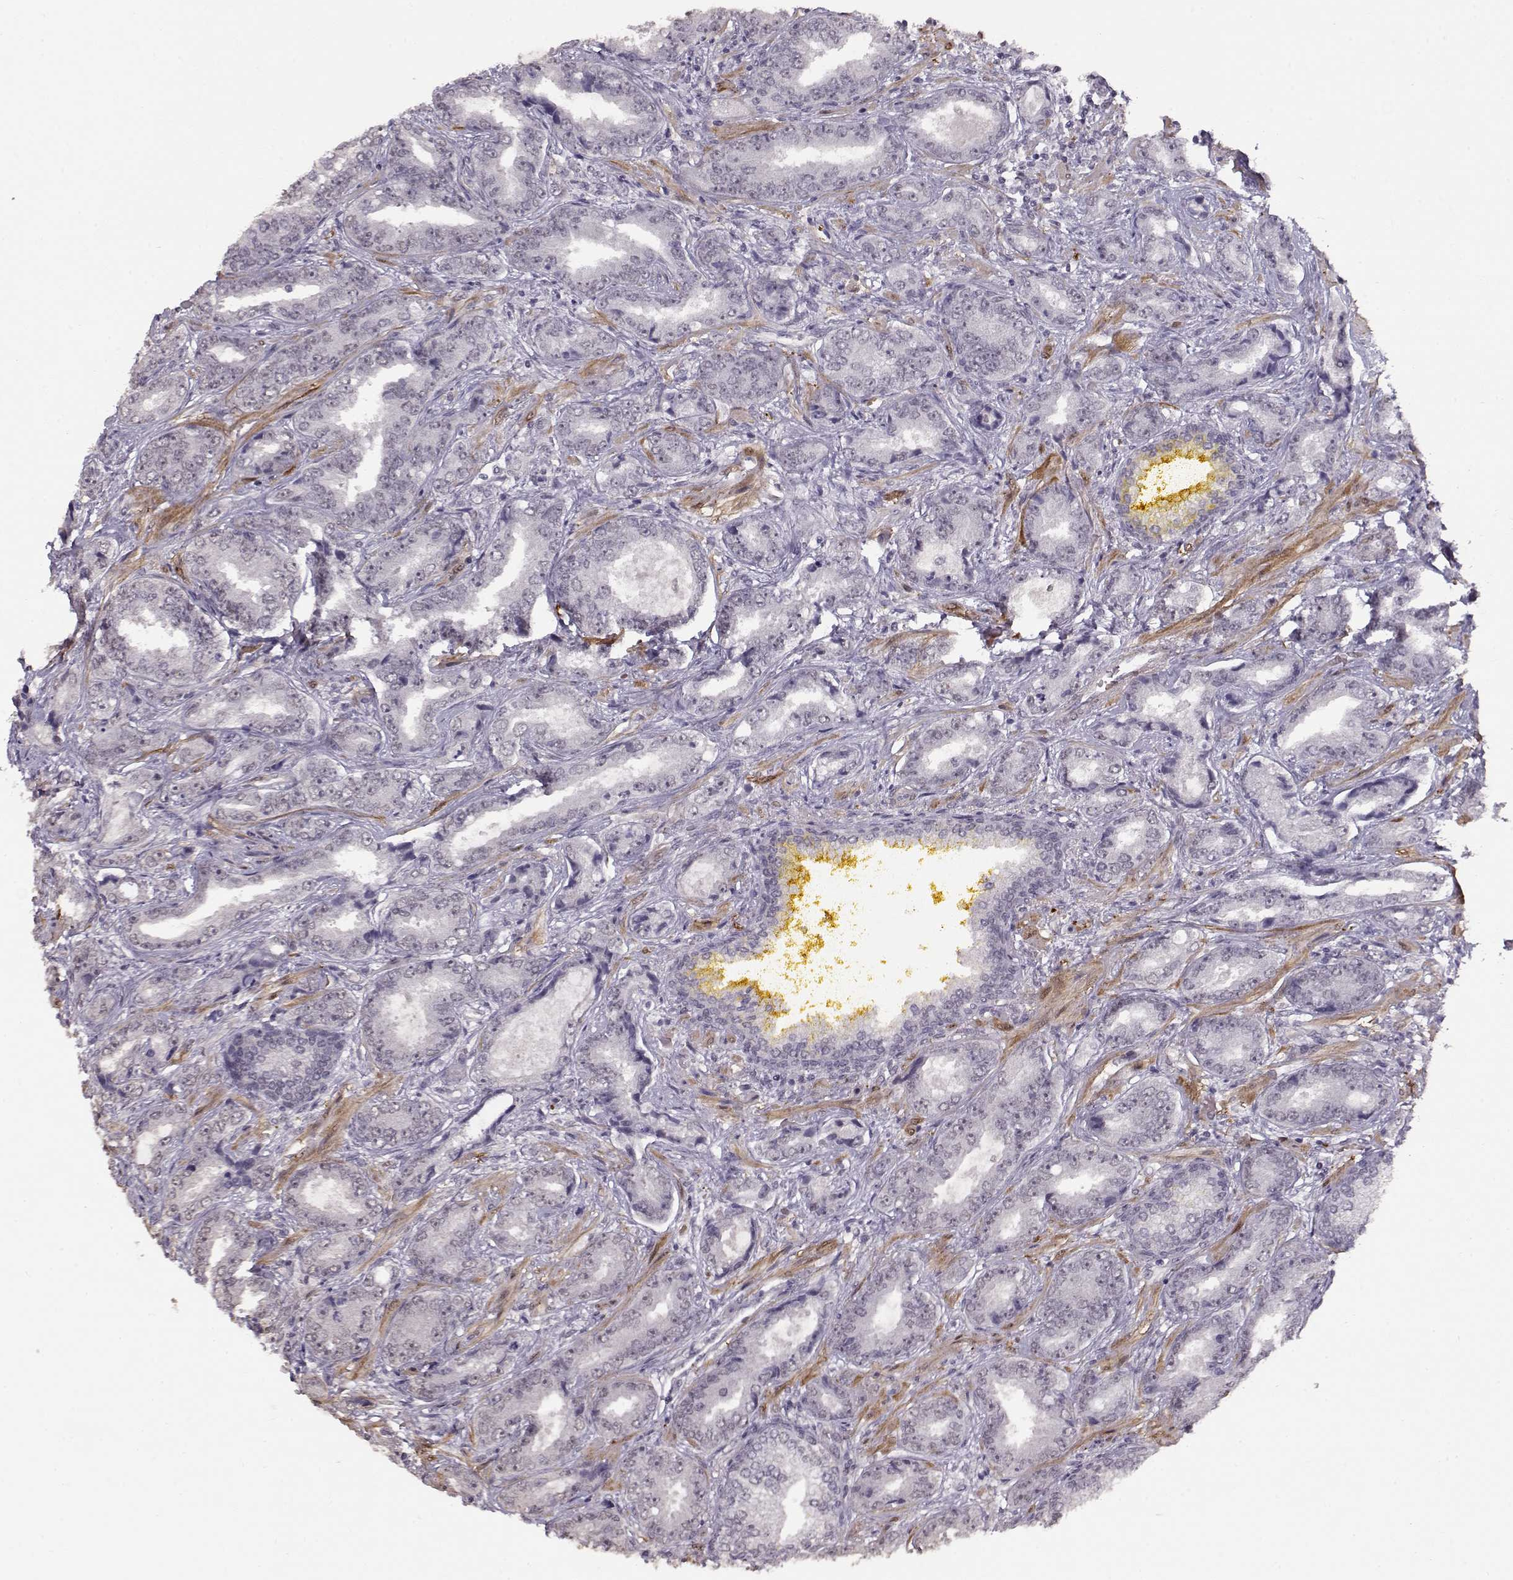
{"staining": {"intensity": "negative", "quantity": "none", "location": "none"}, "tissue": "prostate cancer", "cell_type": "Tumor cells", "image_type": "cancer", "snomed": [{"axis": "morphology", "description": "Adenocarcinoma, Low grade"}, {"axis": "topography", "description": "Prostate"}], "caption": "The immunohistochemistry histopathology image has no significant positivity in tumor cells of prostate cancer tissue.", "gene": "PCP4", "patient": {"sex": "male", "age": 68}}